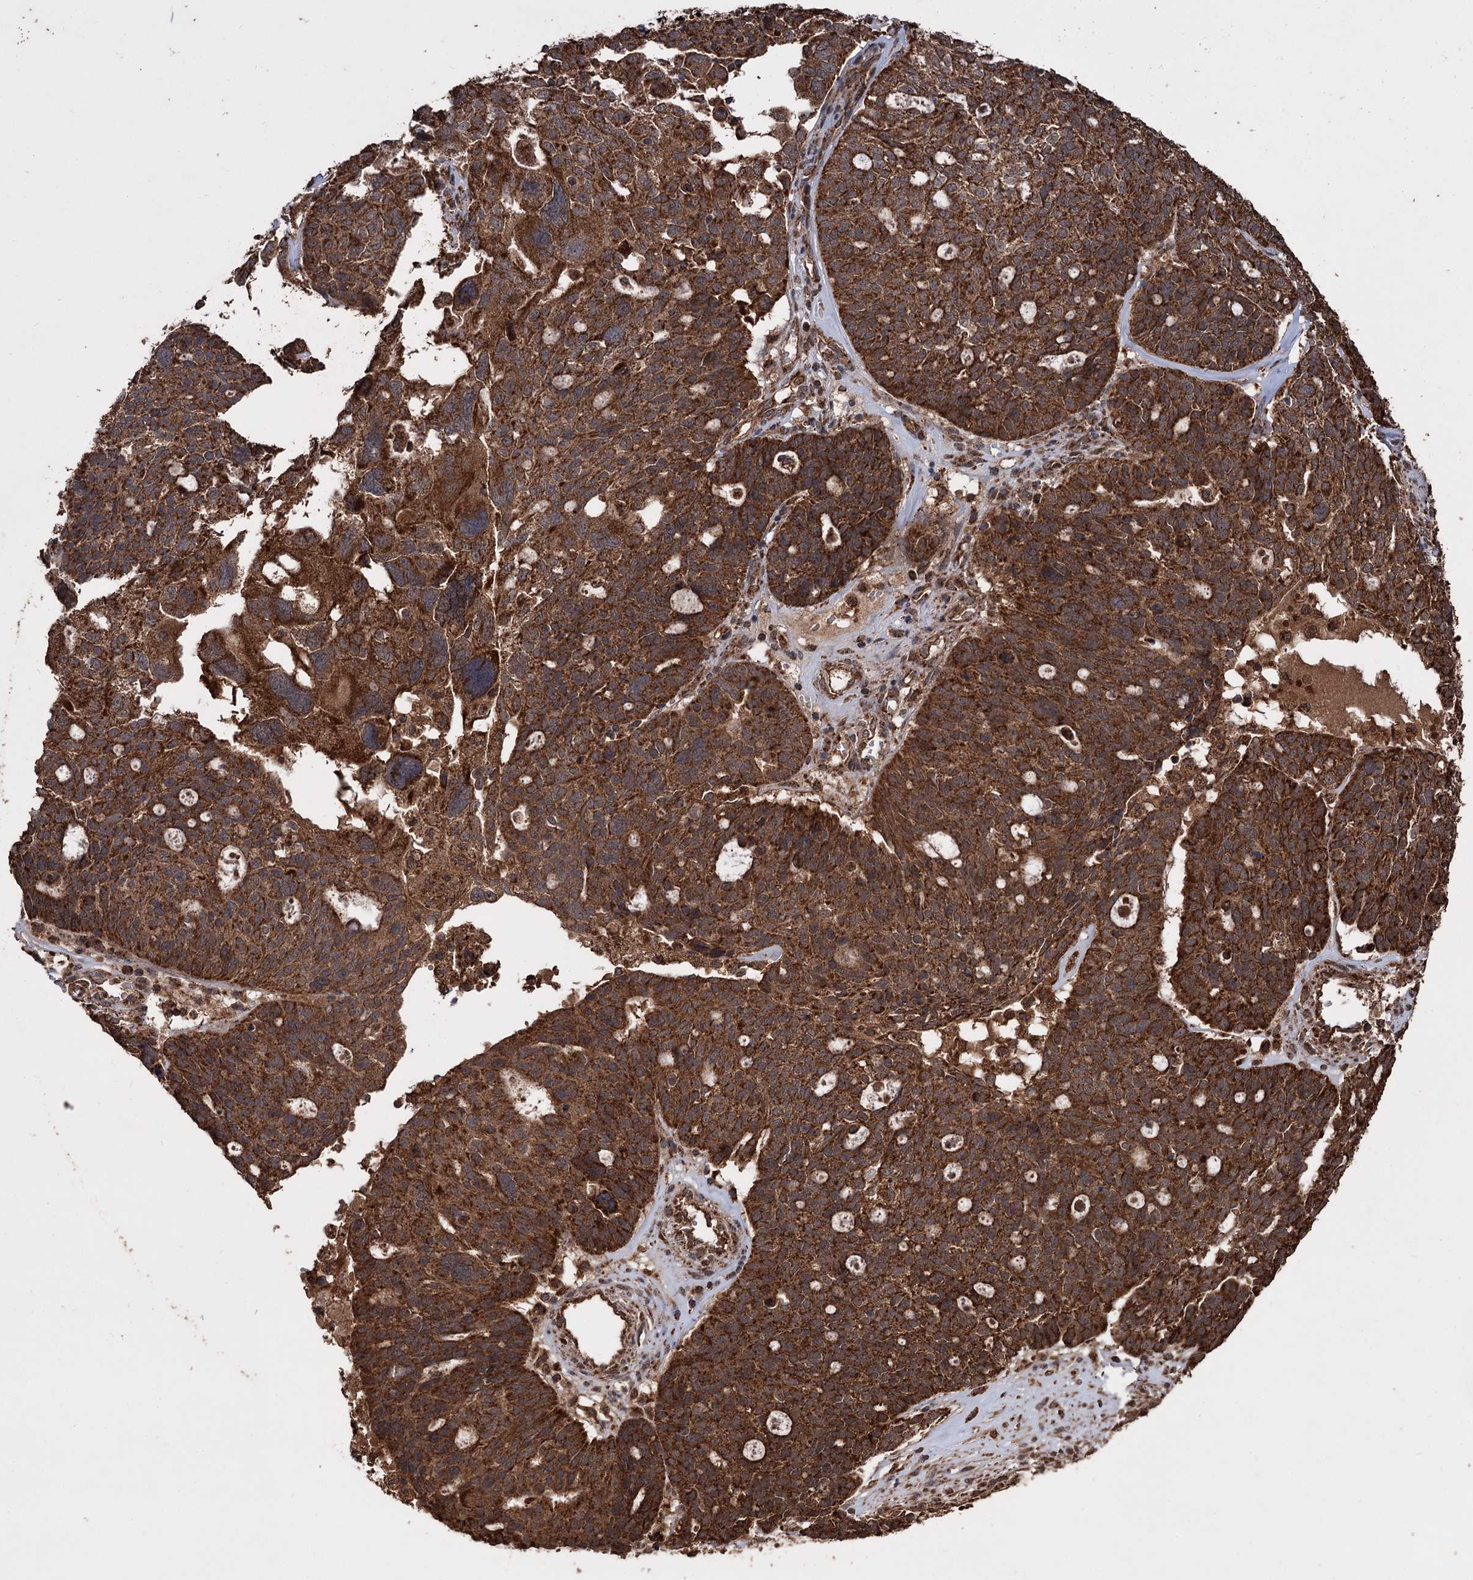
{"staining": {"intensity": "strong", "quantity": ">75%", "location": "cytoplasmic/membranous"}, "tissue": "ovarian cancer", "cell_type": "Tumor cells", "image_type": "cancer", "snomed": [{"axis": "morphology", "description": "Cystadenocarcinoma, serous, NOS"}, {"axis": "topography", "description": "Ovary"}], "caption": "Ovarian cancer tissue shows strong cytoplasmic/membranous staining in approximately >75% of tumor cells", "gene": "IPO4", "patient": {"sex": "female", "age": 59}}